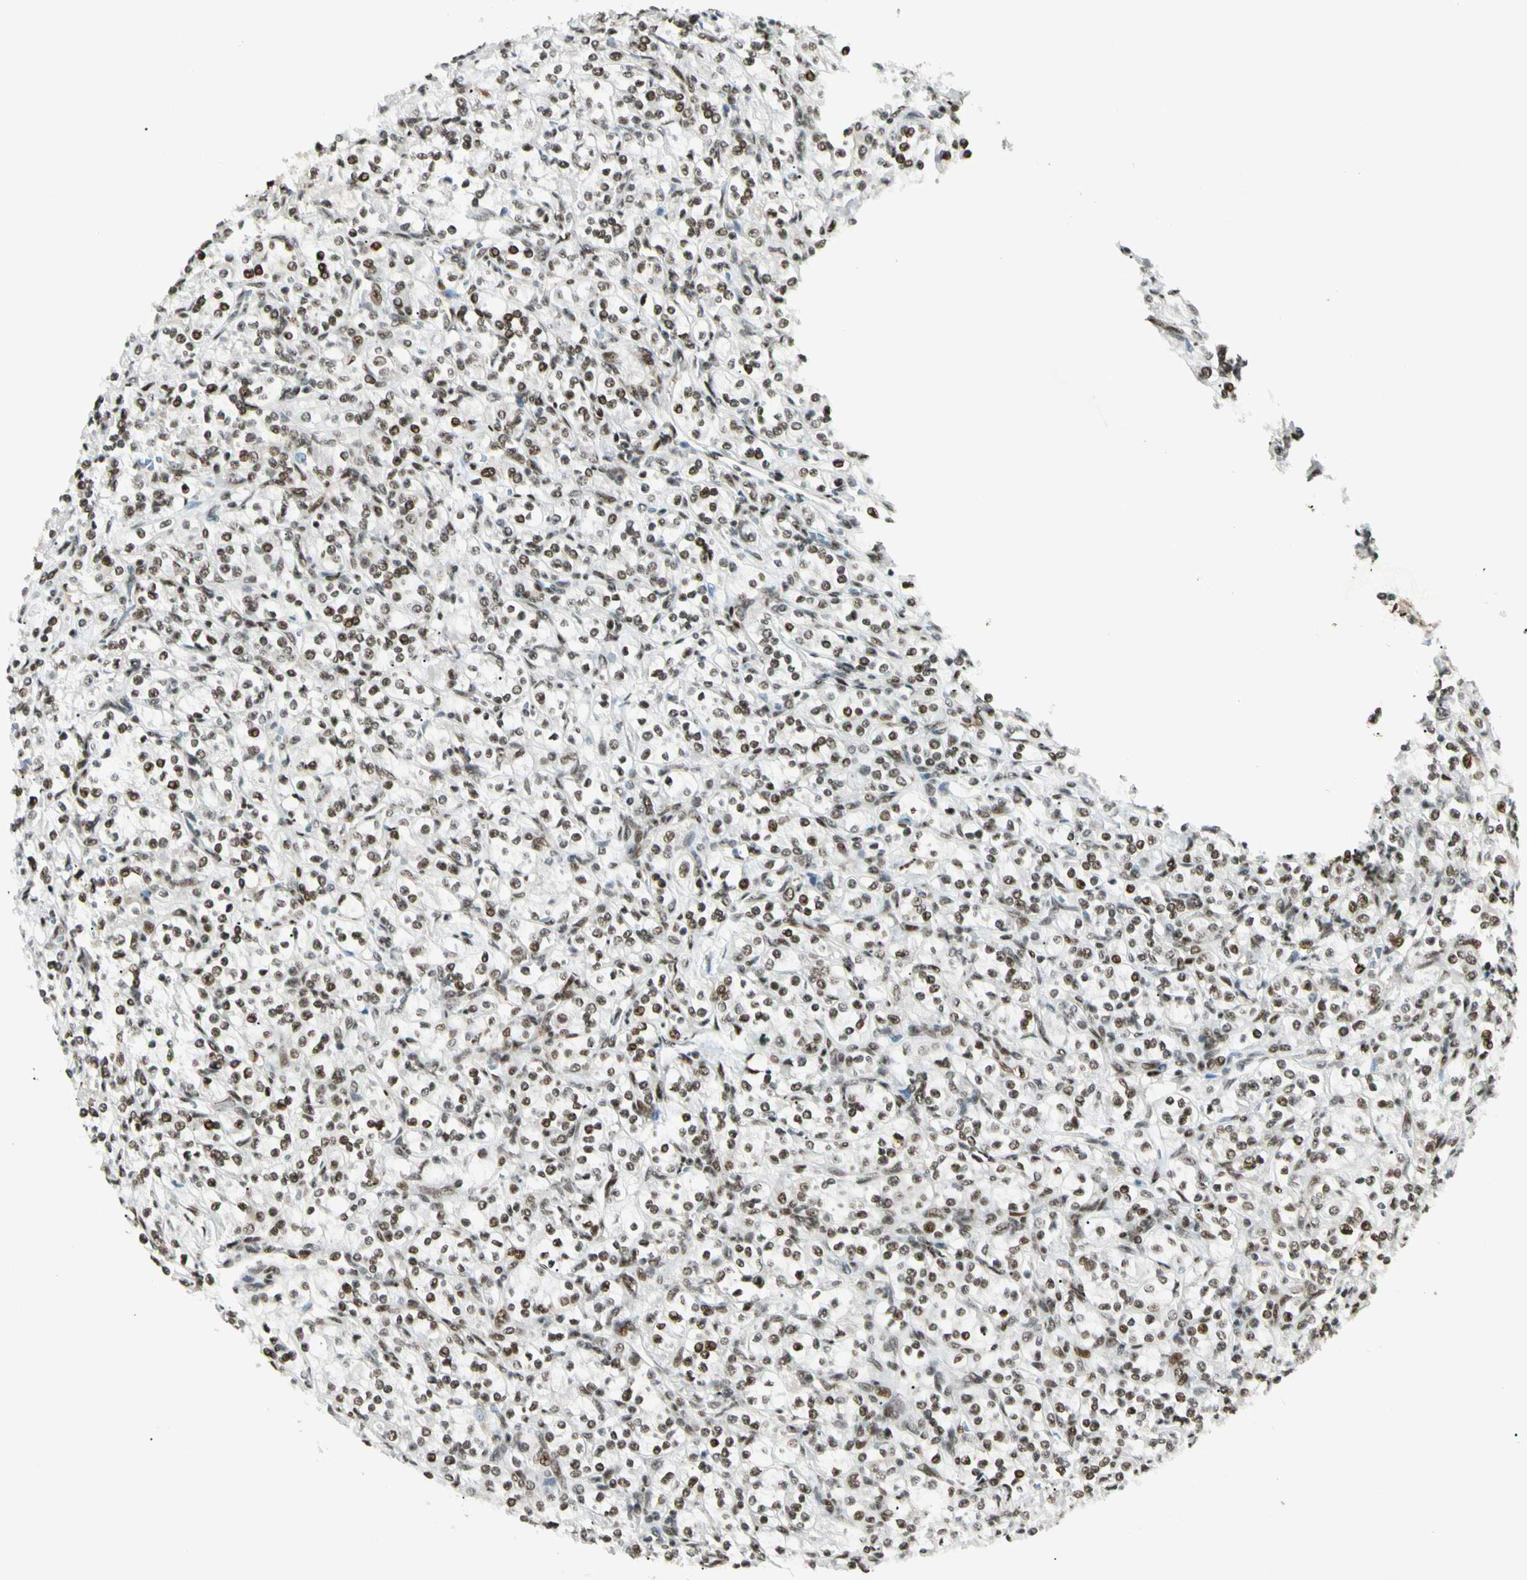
{"staining": {"intensity": "strong", "quantity": ">75%", "location": "nuclear"}, "tissue": "renal cancer", "cell_type": "Tumor cells", "image_type": "cancer", "snomed": [{"axis": "morphology", "description": "Adenocarcinoma, NOS"}, {"axis": "topography", "description": "Kidney"}], "caption": "DAB immunohistochemical staining of renal cancer exhibits strong nuclear protein expression in about >75% of tumor cells.", "gene": "FUS", "patient": {"sex": "male", "age": 77}}